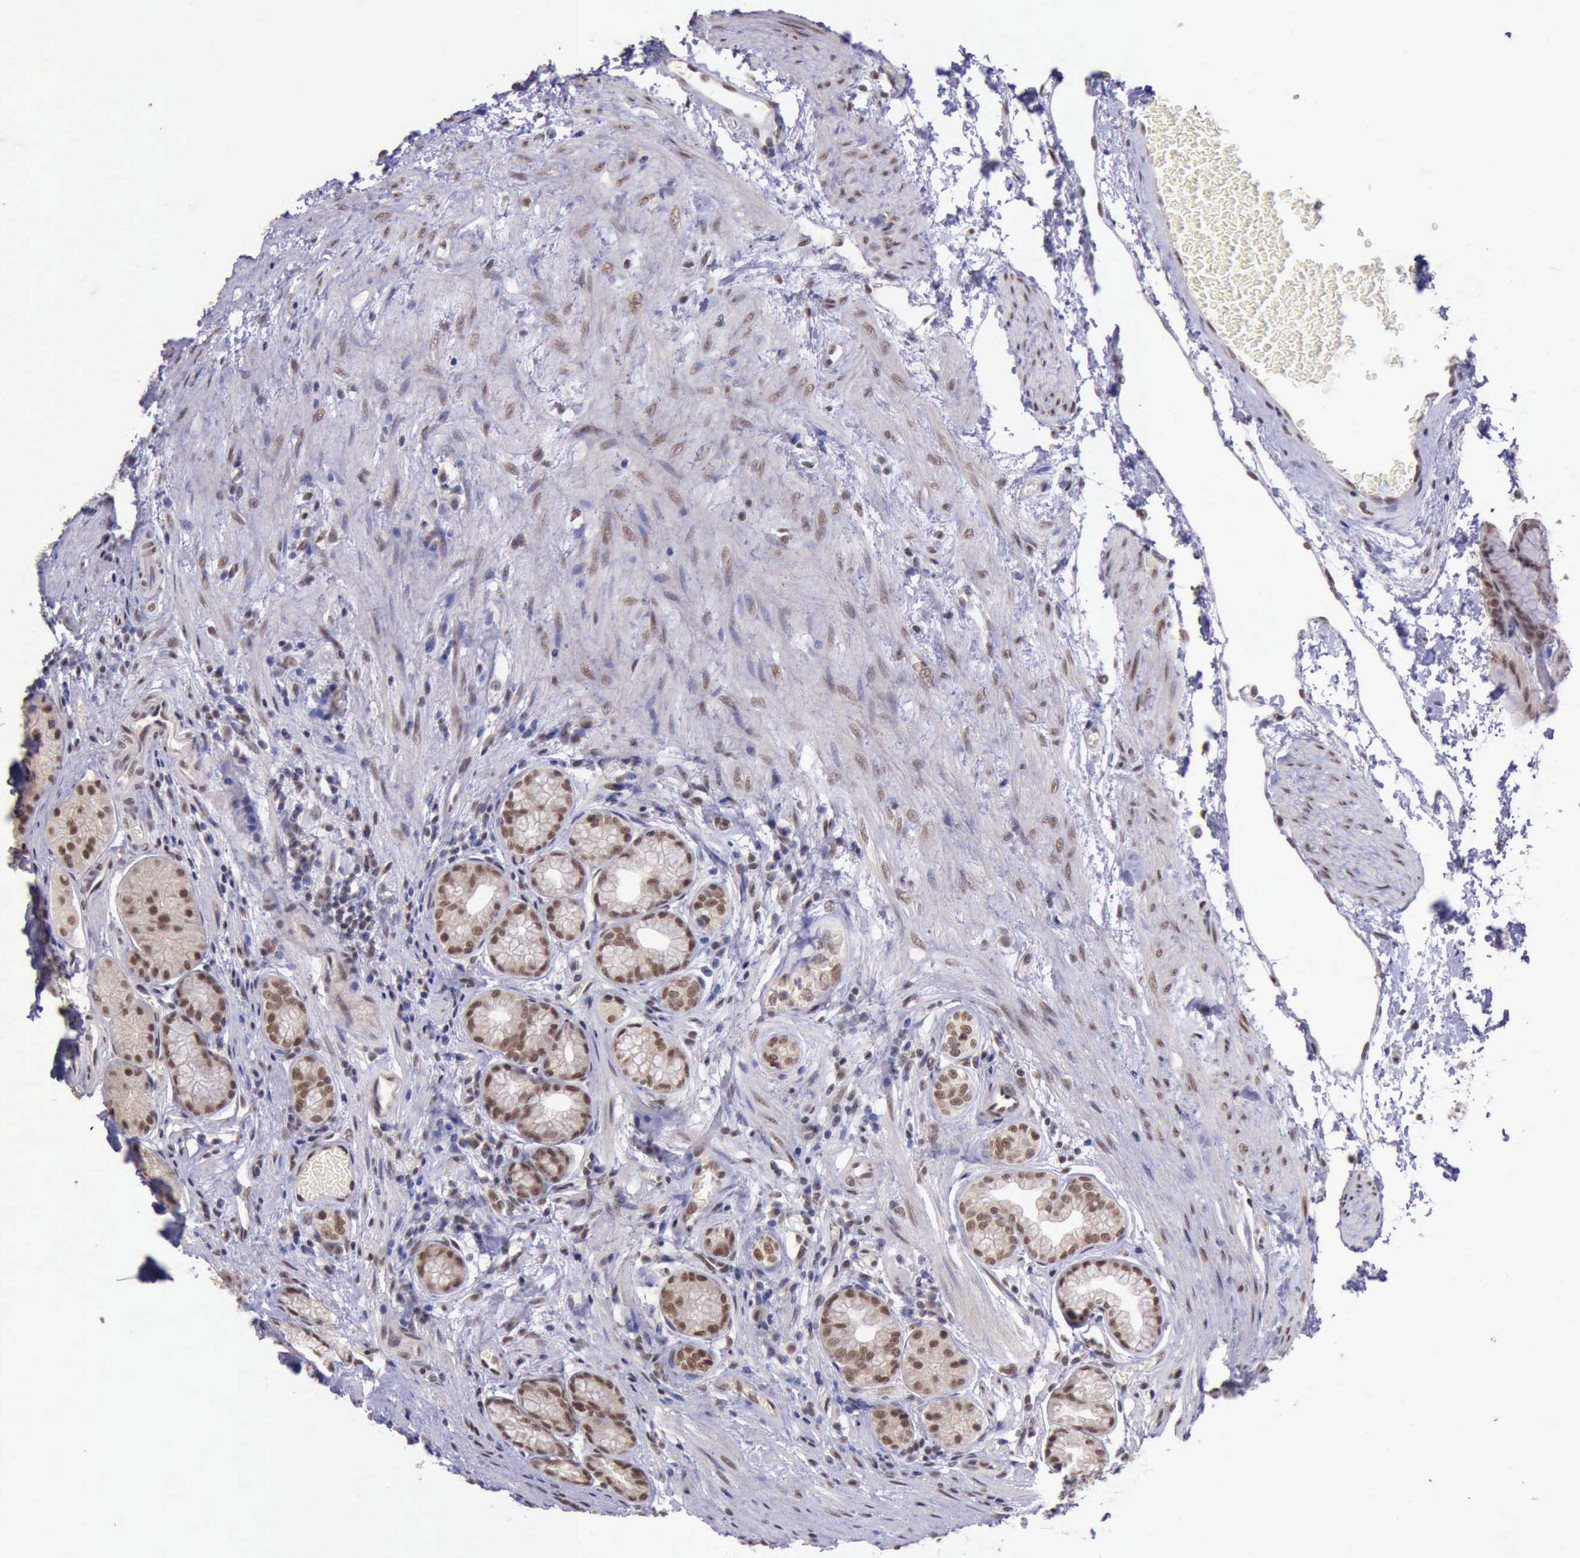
{"staining": {"intensity": "strong", "quantity": ">75%", "location": "nuclear"}, "tissue": "stomach", "cell_type": "Glandular cells", "image_type": "normal", "snomed": [{"axis": "morphology", "description": "Normal tissue, NOS"}, {"axis": "topography", "description": "Stomach"}, {"axis": "topography", "description": "Stomach, lower"}], "caption": "Immunohistochemistry (IHC) of benign human stomach displays high levels of strong nuclear staining in approximately >75% of glandular cells. Immunohistochemistry stains the protein in brown and the nuclei are stained blue.", "gene": "PRPF39", "patient": {"sex": "male", "age": 76}}